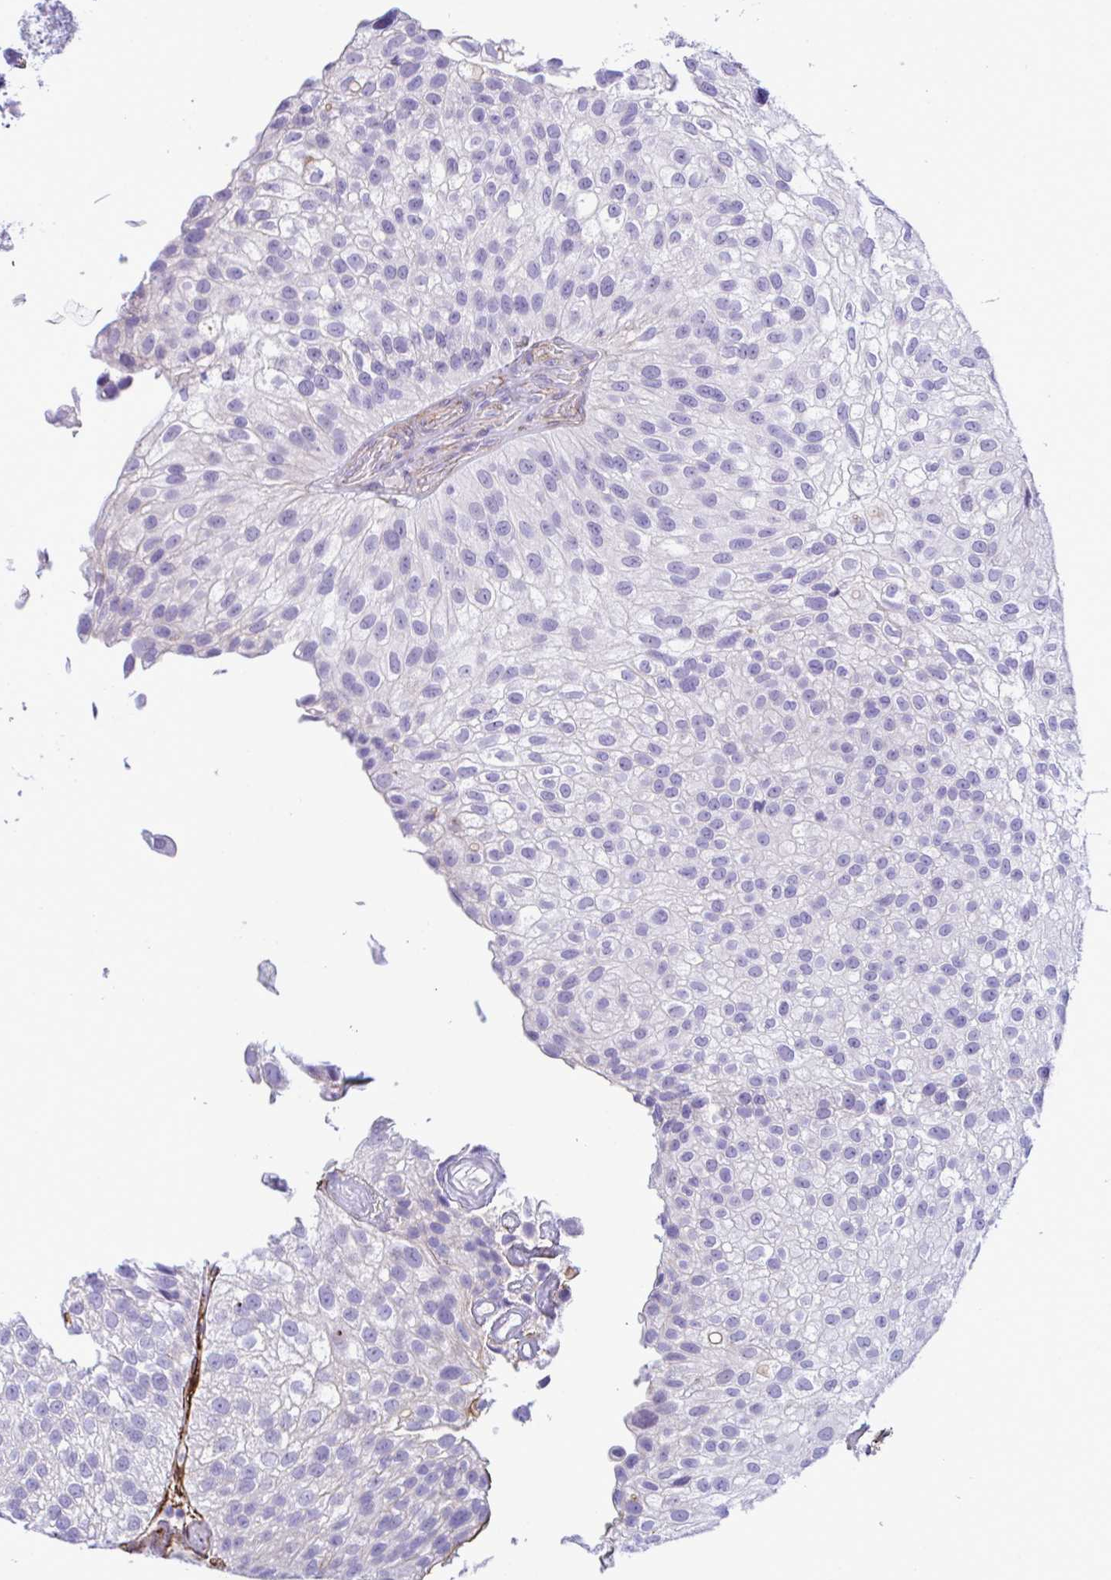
{"staining": {"intensity": "negative", "quantity": "none", "location": "none"}, "tissue": "urothelial cancer", "cell_type": "Tumor cells", "image_type": "cancer", "snomed": [{"axis": "morphology", "description": "Urothelial carcinoma, NOS"}, {"axis": "topography", "description": "Urinary bladder"}], "caption": "Transitional cell carcinoma stained for a protein using IHC exhibits no staining tumor cells.", "gene": "SYNPO2L", "patient": {"sex": "male", "age": 87}}